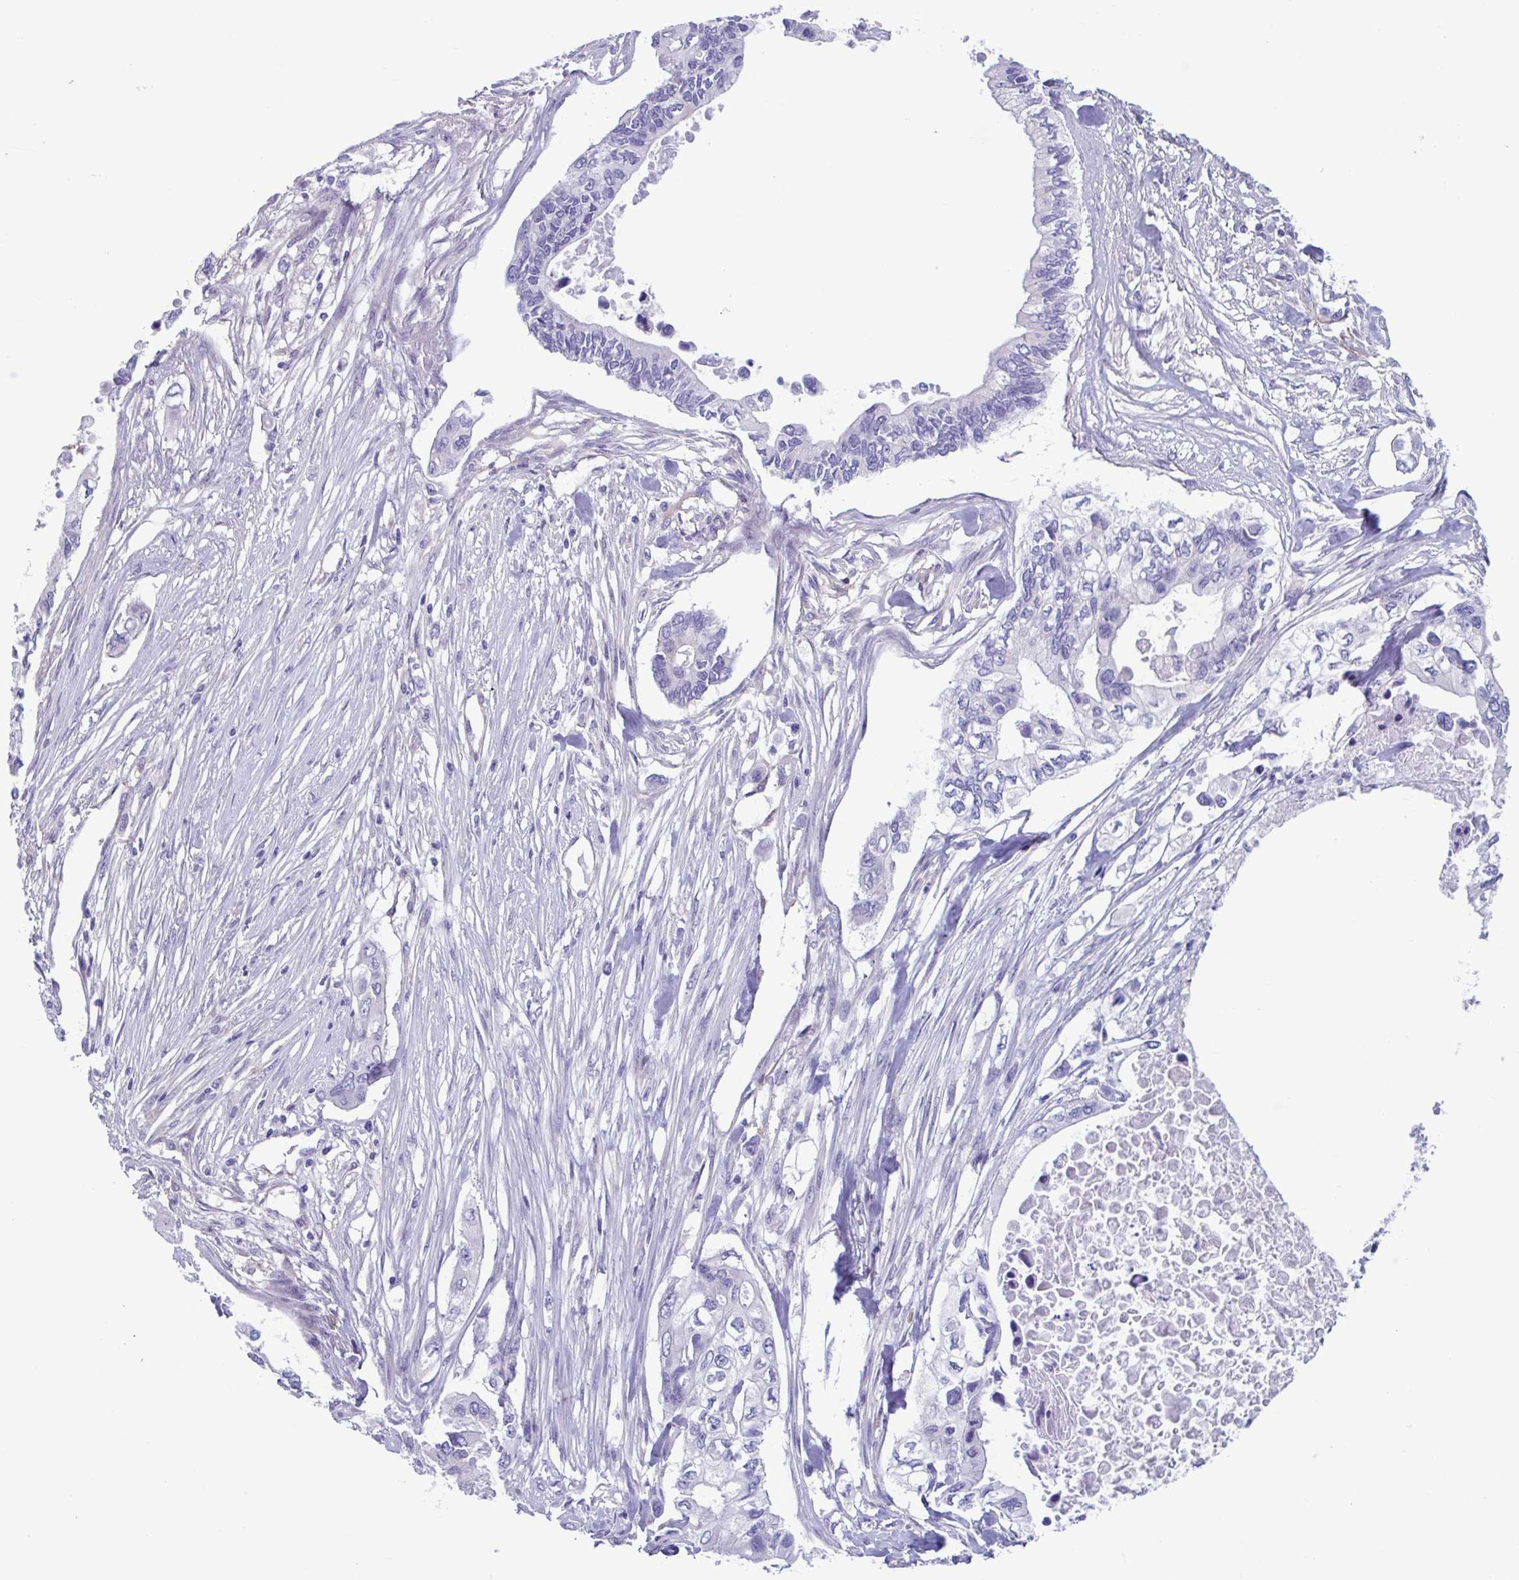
{"staining": {"intensity": "negative", "quantity": "none", "location": "none"}, "tissue": "pancreatic cancer", "cell_type": "Tumor cells", "image_type": "cancer", "snomed": [{"axis": "morphology", "description": "Adenocarcinoma, NOS"}, {"axis": "topography", "description": "Pancreas"}], "caption": "Photomicrograph shows no protein positivity in tumor cells of pancreatic cancer tissue.", "gene": "LPIN3", "patient": {"sex": "female", "age": 63}}